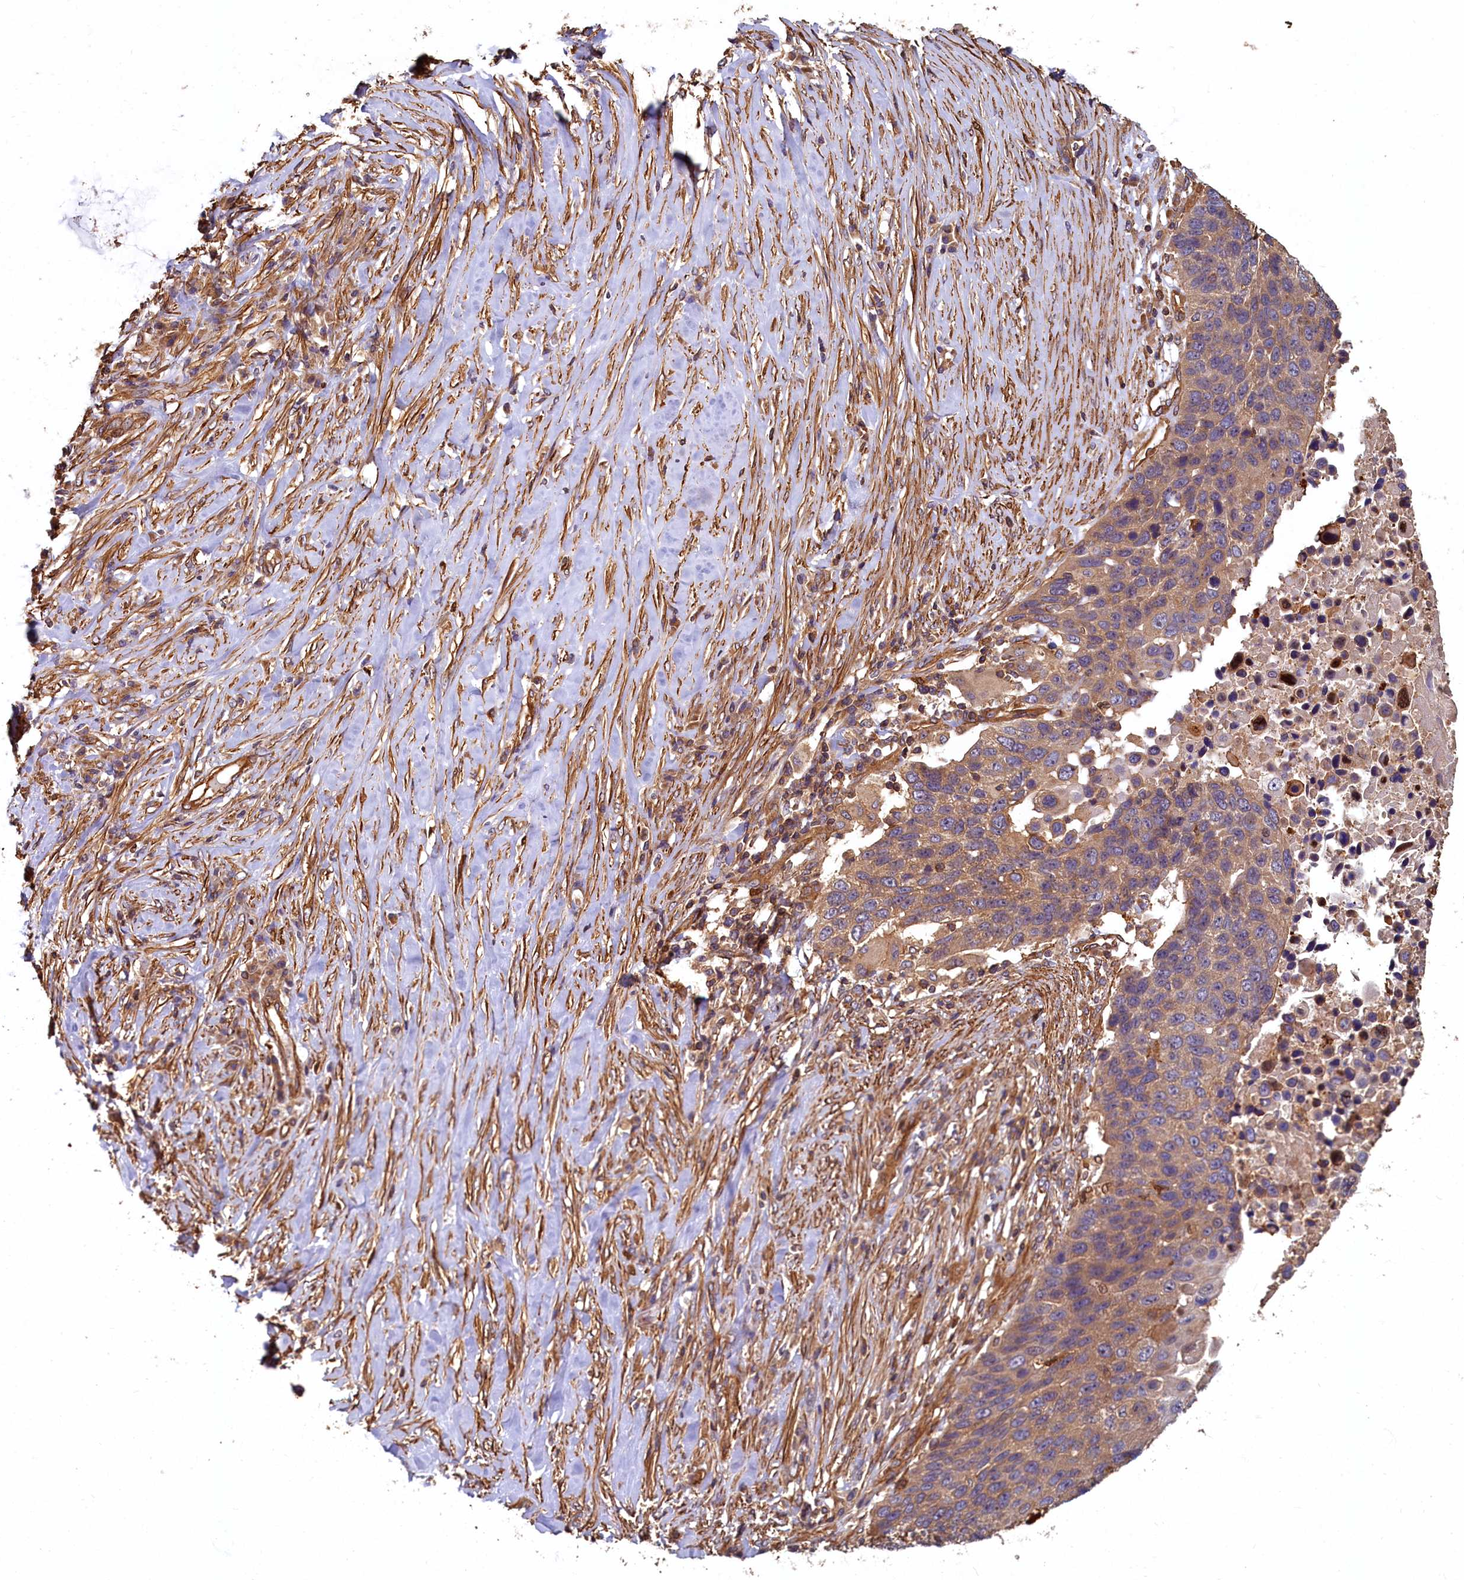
{"staining": {"intensity": "moderate", "quantity": ">75%", "location": "cytoplasmic/membranous"}, "tissue": "lung cancer", "cell_type": "Tumor cells", "image_type": "cancer", "snomed": [{"axis": "morphology", "description": "Normal tissue, NOS"}, {"axis": "morphology", "description": "Squamous cell carcinoma, NOS"}, {"axis": "topography", "description": "Lymph node"}, {"axis": "topography", "description": "Lung"}], "caption": "Immunohistochemistry (IHC) of lung cancer (squamous cell carcinoma) shows medium levels of moderate cytoplasmic/membranous staining in approximately >75% of tumor cells. The staining is performed using DAB (3,3'-diaminobenzidine) brown chromogen to label protein expression. The nuclei are counter-stained blue using hematoxylin.", "gene": "CCDC102B", "patient": {"sex": "male", "age": 66}}